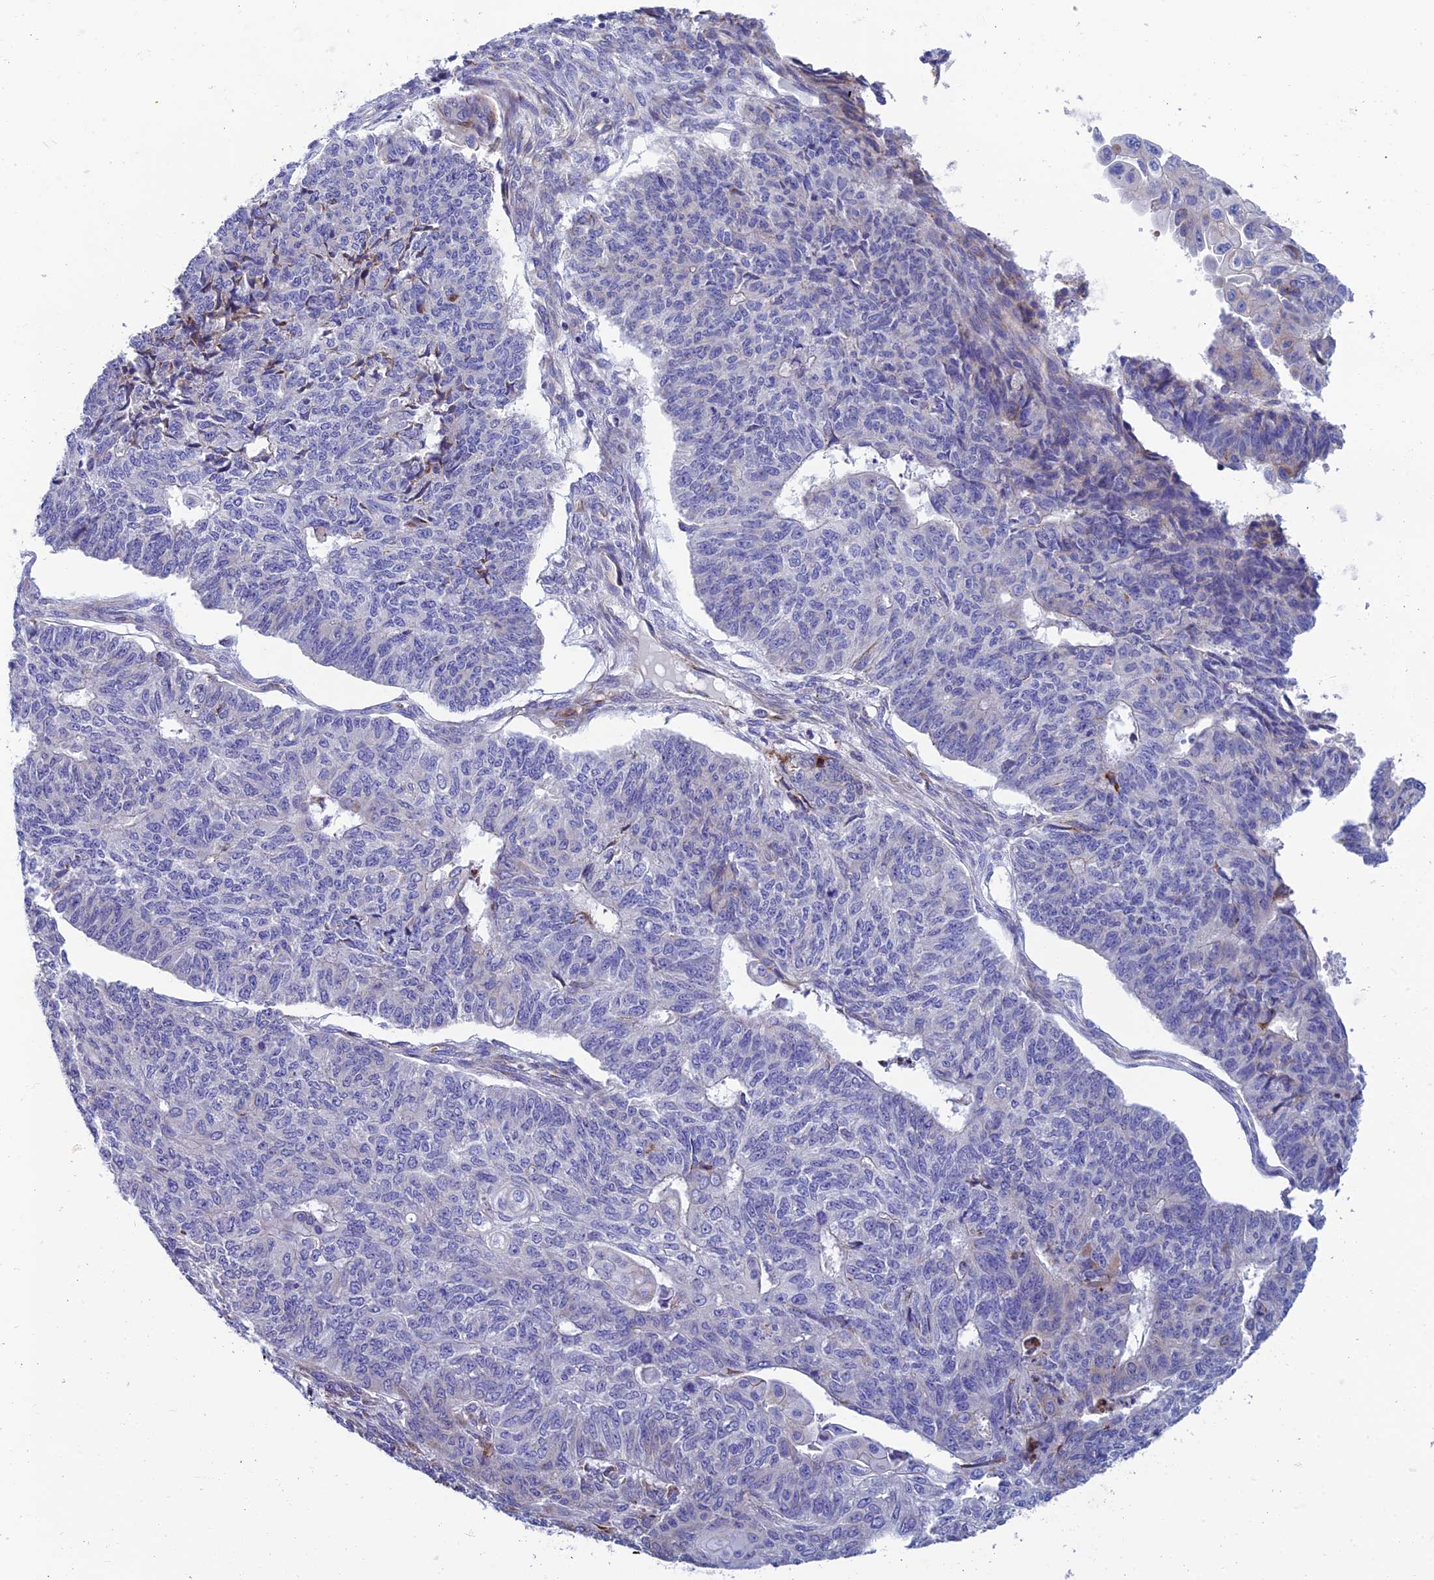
{"staining": {"intensity": "weak", "quantity": "<25%", "location": "cytoplasmic/membranous"}, "tissue": "endometrial cancer", "cell_type": "Tumor cells", "image_type": "cancer", "snomed": [{"axis": "morphology", "description": "Adenocarcinoma, NOS"}, {"axis": "topography", "description": "Endometrium"}], "caption": "Photomicrograph shows no protein positivity in tumor cells of adenocarcinoma (endometrial) tissue.", "gene": "MACIR", "patient": {"sex": "female", "age": 32}}